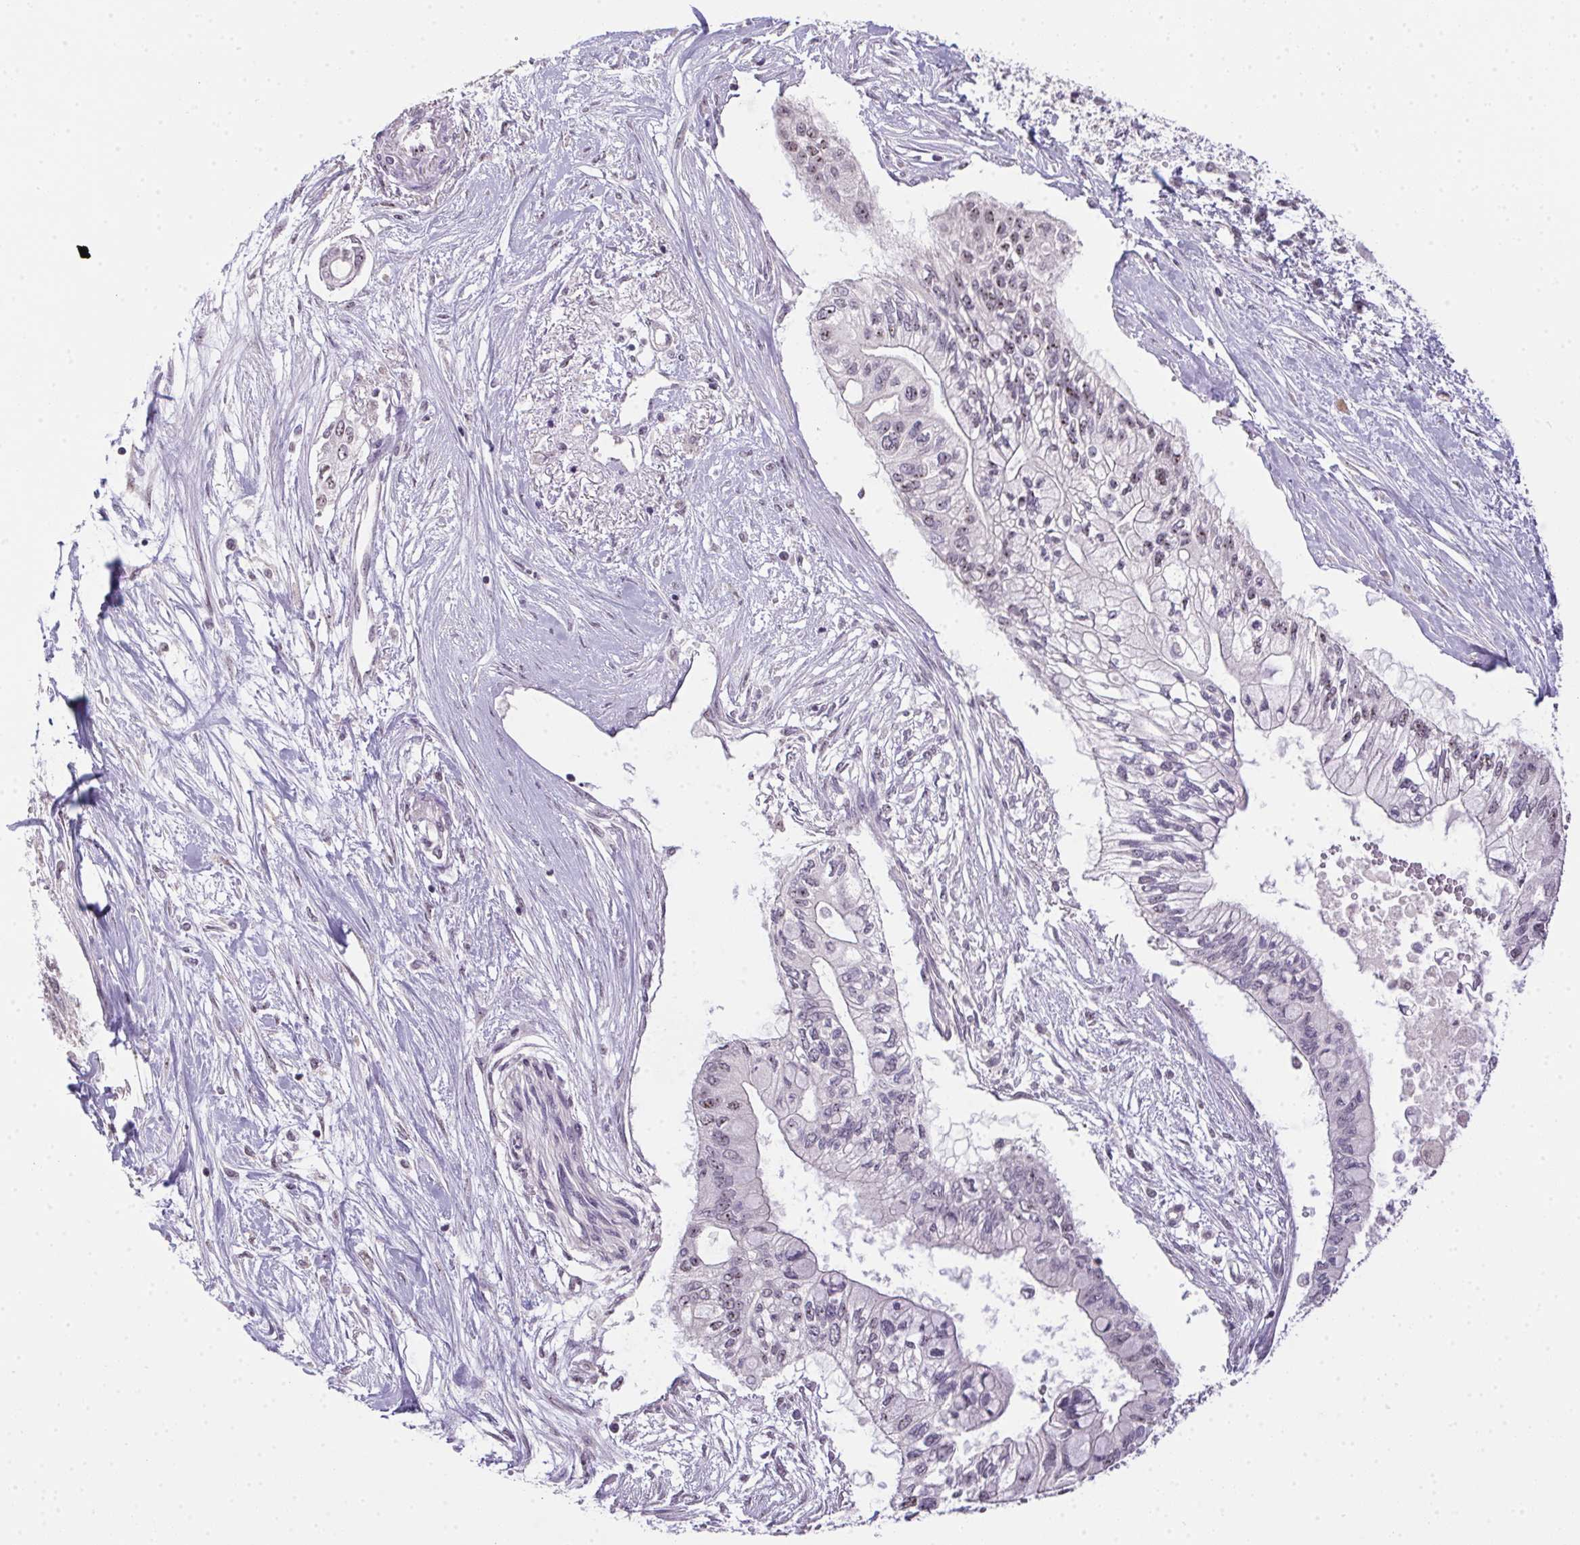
{"staining": {"intensity": "weak", "quantity": "25%-75%", "location": "nuclear"}, "tissue": "pancreatic cancer", "cell_type": "Tumor cells", "image_type": "cancer", "snomed": [{"axis": "morphology", "description": "Adenocarcinoma, NOS"}, {"axis": "topography", "description": "Pancreas"}], "caption": "IHC micrograph of neoplastic tissue: adenocarcinoma (pancreatic) stained using IHC demonstrates low levels of weak protein expression localized specifically in the nuclear of tumor cells, appearing as a nuclear brown color.", "gene": "BATF2", "patient": {"sex": "female", "age": 77}}